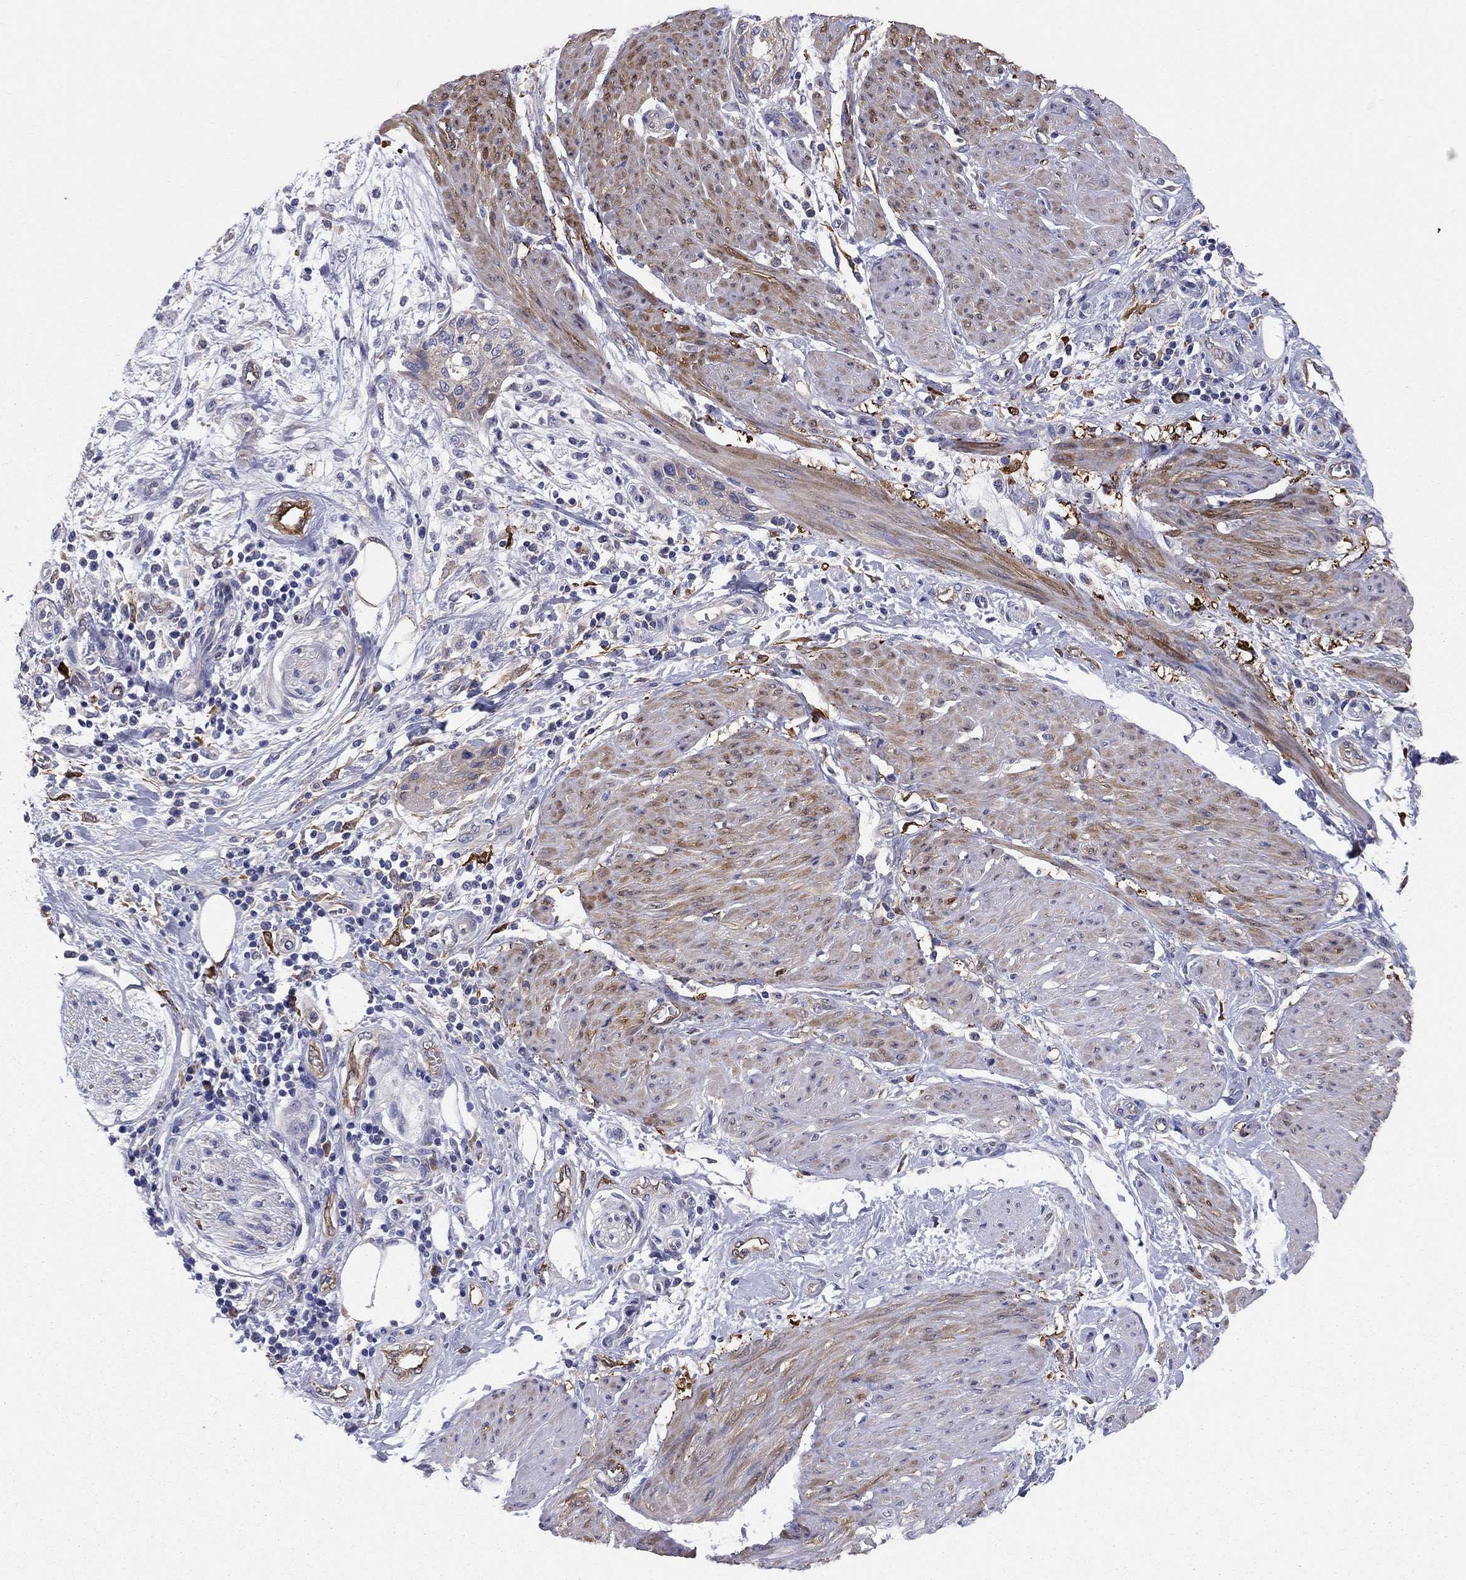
{"staining": {"intensity": "negative", "quantity": "none", "location": "none"}, "tissue": "urothelial cancer", "cell_type": "Tumor cells", "image_type": "cancer", "snomed": [{"axis": "morphology", "description": "Urothelial carcinoma, High grade"}, {"axis": "topography", "description": "Urinary bladder"}], "caption": "IHC micrograph of human urothelial cancer stained for a protein (brown), which reveals no expression in tumor cells. The staining was performed using DAB to visualize the protein expression in brown, while the nuclei were stained in blue with hematoxylin (Magnification: 20x).", "gene": "EMP2", "patient": {"sex": "male", "age": 35}}